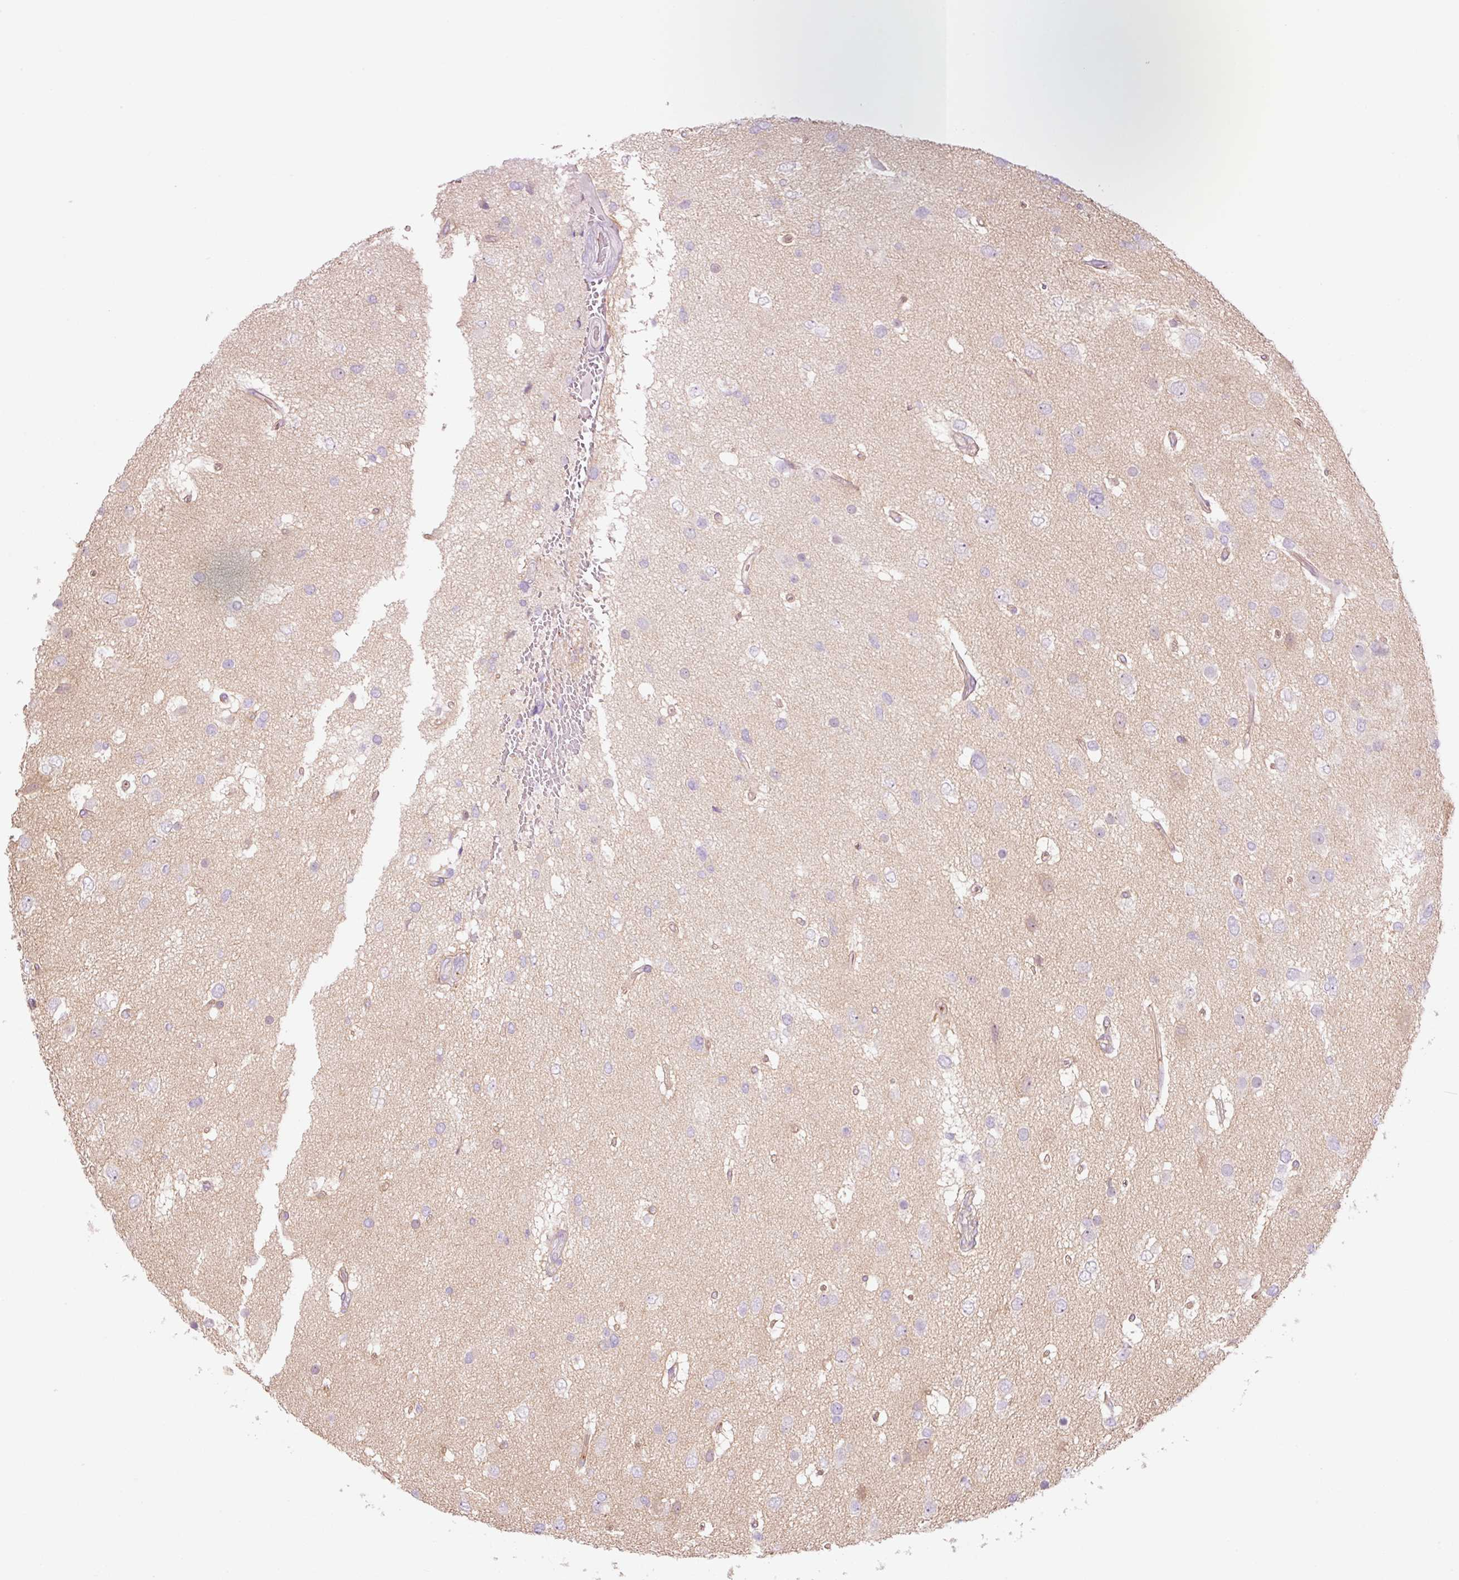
{"staining": {"intensity": "negative", "quantity": "none", "location": "none"}, "tissue": "glioma", "cell_type": "Tumor cells", "image_type": "cancer", "snomed": [{"axis": "morphology", "description": "Glioma, malignant, High grade"}, {"axis": "topography", "description": "Brain"}], "caption": "IHC micrograph of neoplastic tissue: malignant glioma (high-grade) stained with DAB (3,3'-diaminobenzidine) displays no significant protein positivity in tumor cells.", "gene": "HSPA4L", "patient": {"sex": "male", "age": 53}}